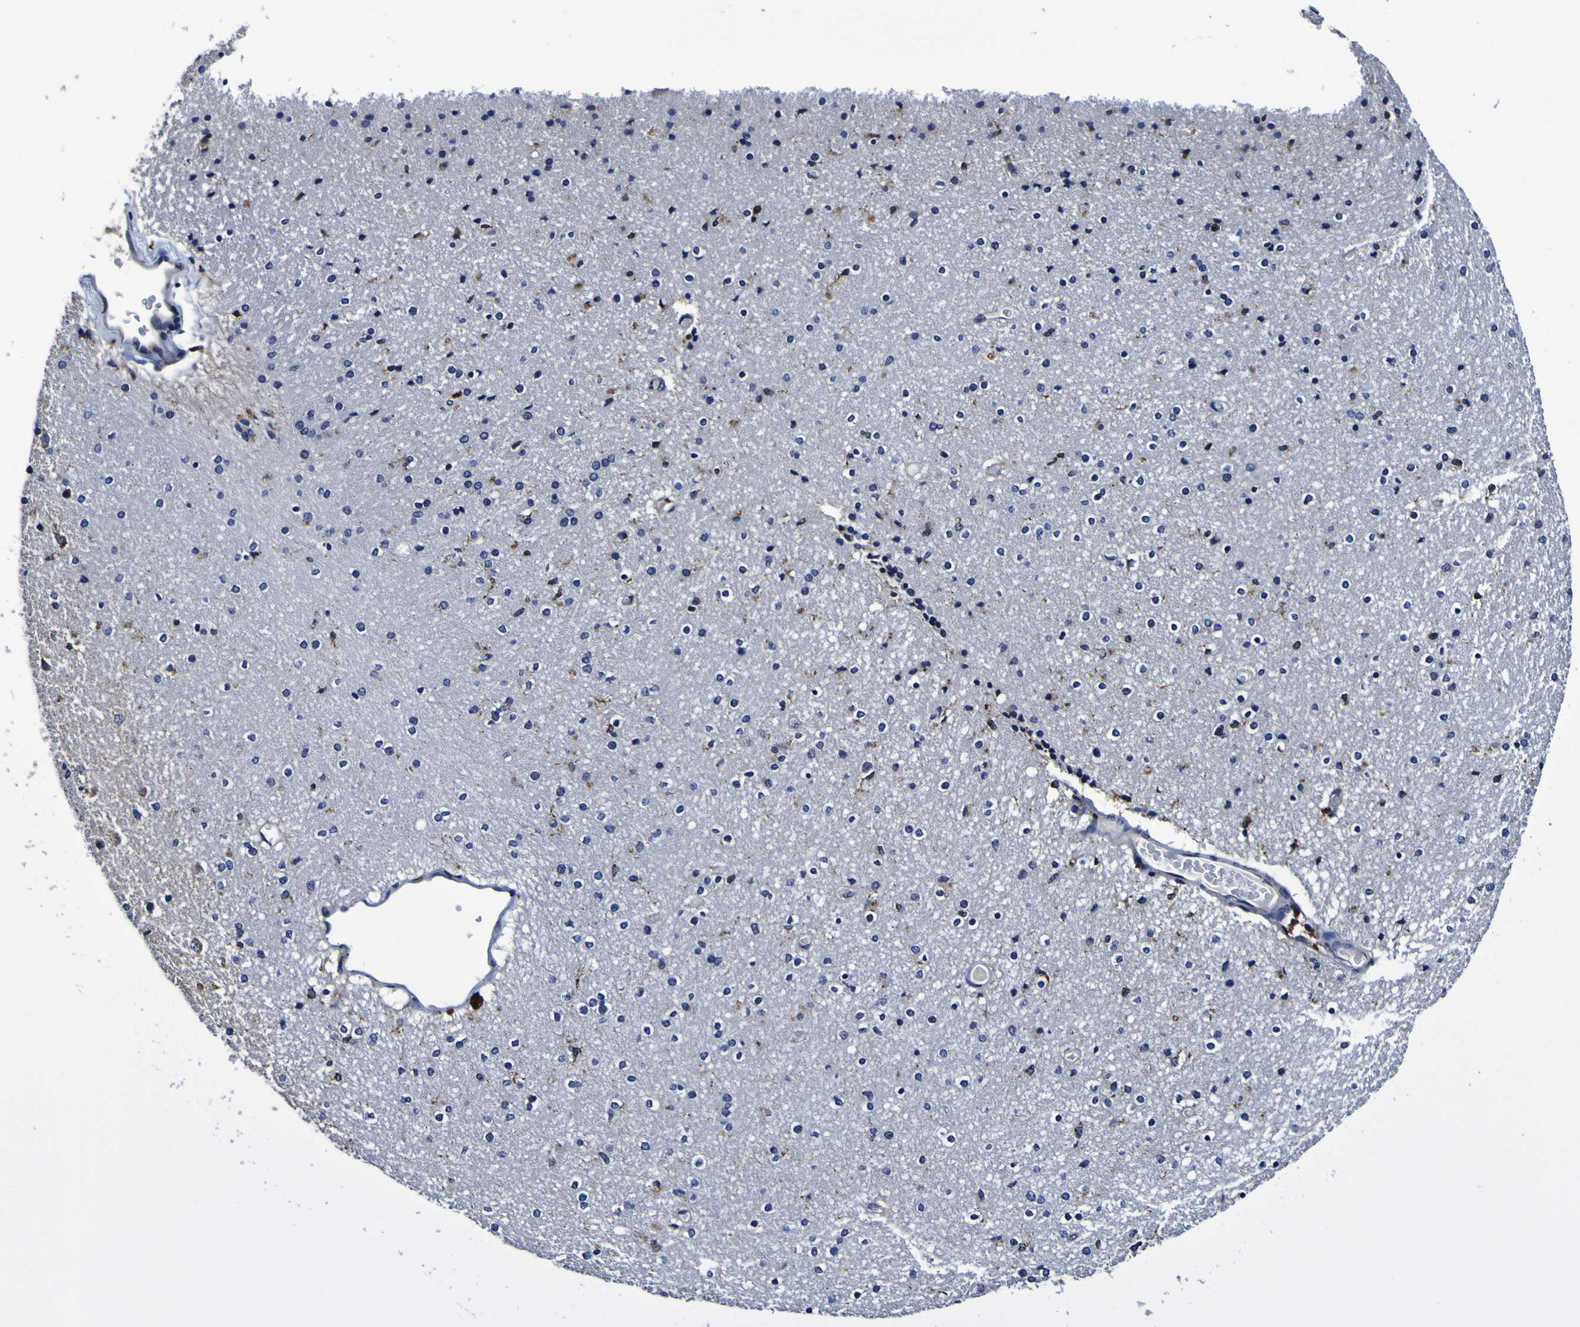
{"staining": {"intensity": "strong", "quantity": "<25%", "location": "cytoplasmic/membranous"}, "tissue": "caudate", "cell_type": "Glial cells", "image_type": "normal", "snomed": [{"axis": "morphology", "description": "Normal tissue, NOS"}, {"axis": "topography", "description": "Lateral ventricle wall"}], "caption": "A brown stain highlights strong cytoplasmic/membranous positivity of a protein in glial cells of normal caudate. (brown staining indicates protein expression, while blue staining denotes nuclei).", "gene": "GPX1", "patient": {"sex": "female", "age": 54}}